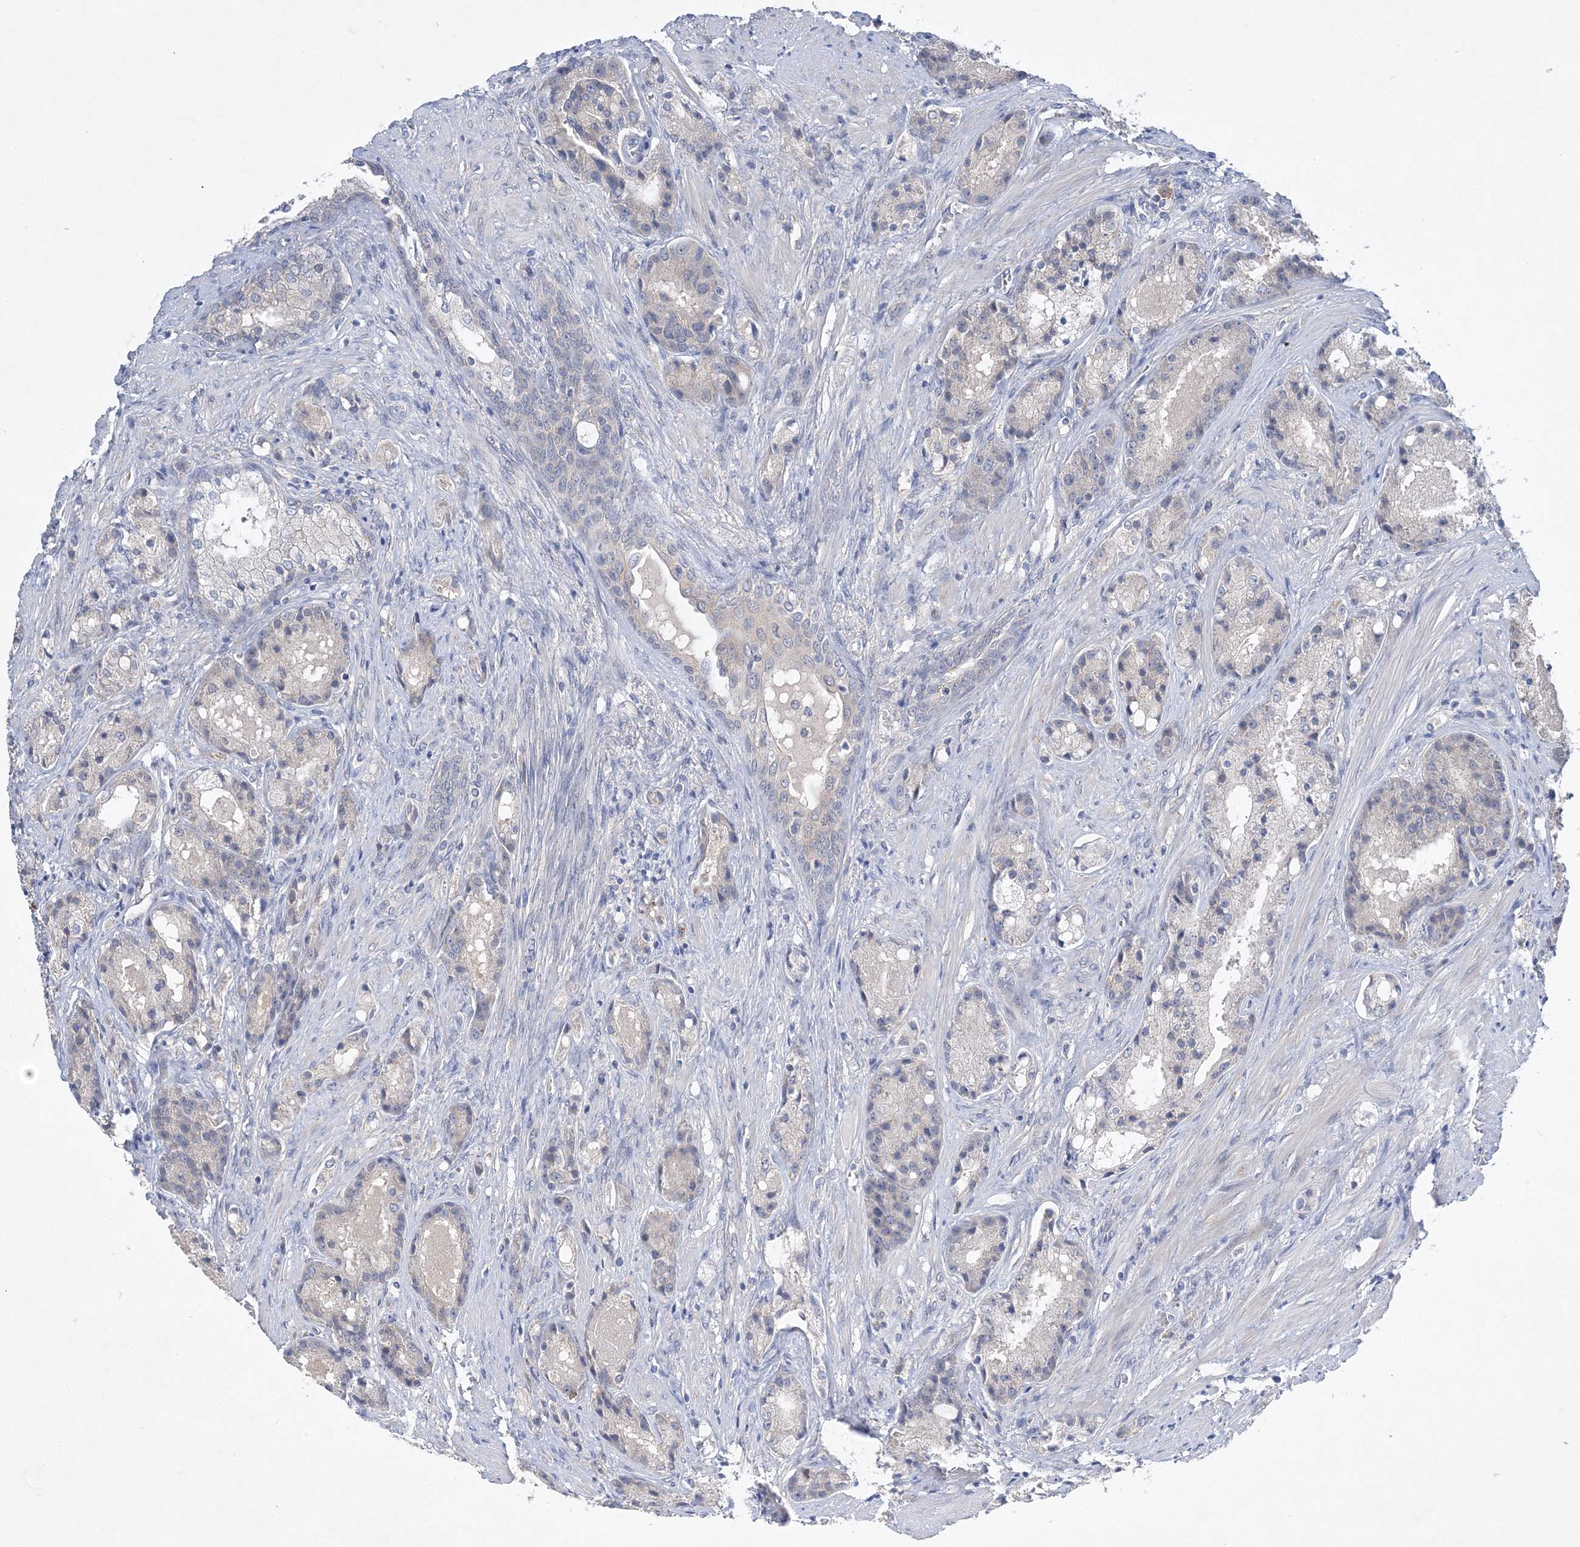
{"staining": {"intensity": "negative", "quantity": "none", "location": "none"}, "tissue": "prostate cancer", "cell_type": "Tumor cells", "image_type": "cancer", "snomed": [{"axis": "morphology", "description": "Adenocarcinoma, High grade"}, {"axis": "topography", "description": "Prostate"}], "caption": "IHC photomicrograph of high-grade adenocarcinoma (prostate) stained for a protein (brown), which reveals no positivity in tumor cells.", "gene": "ANKRD35", "patient": {"sex": "male", "age": 60}}